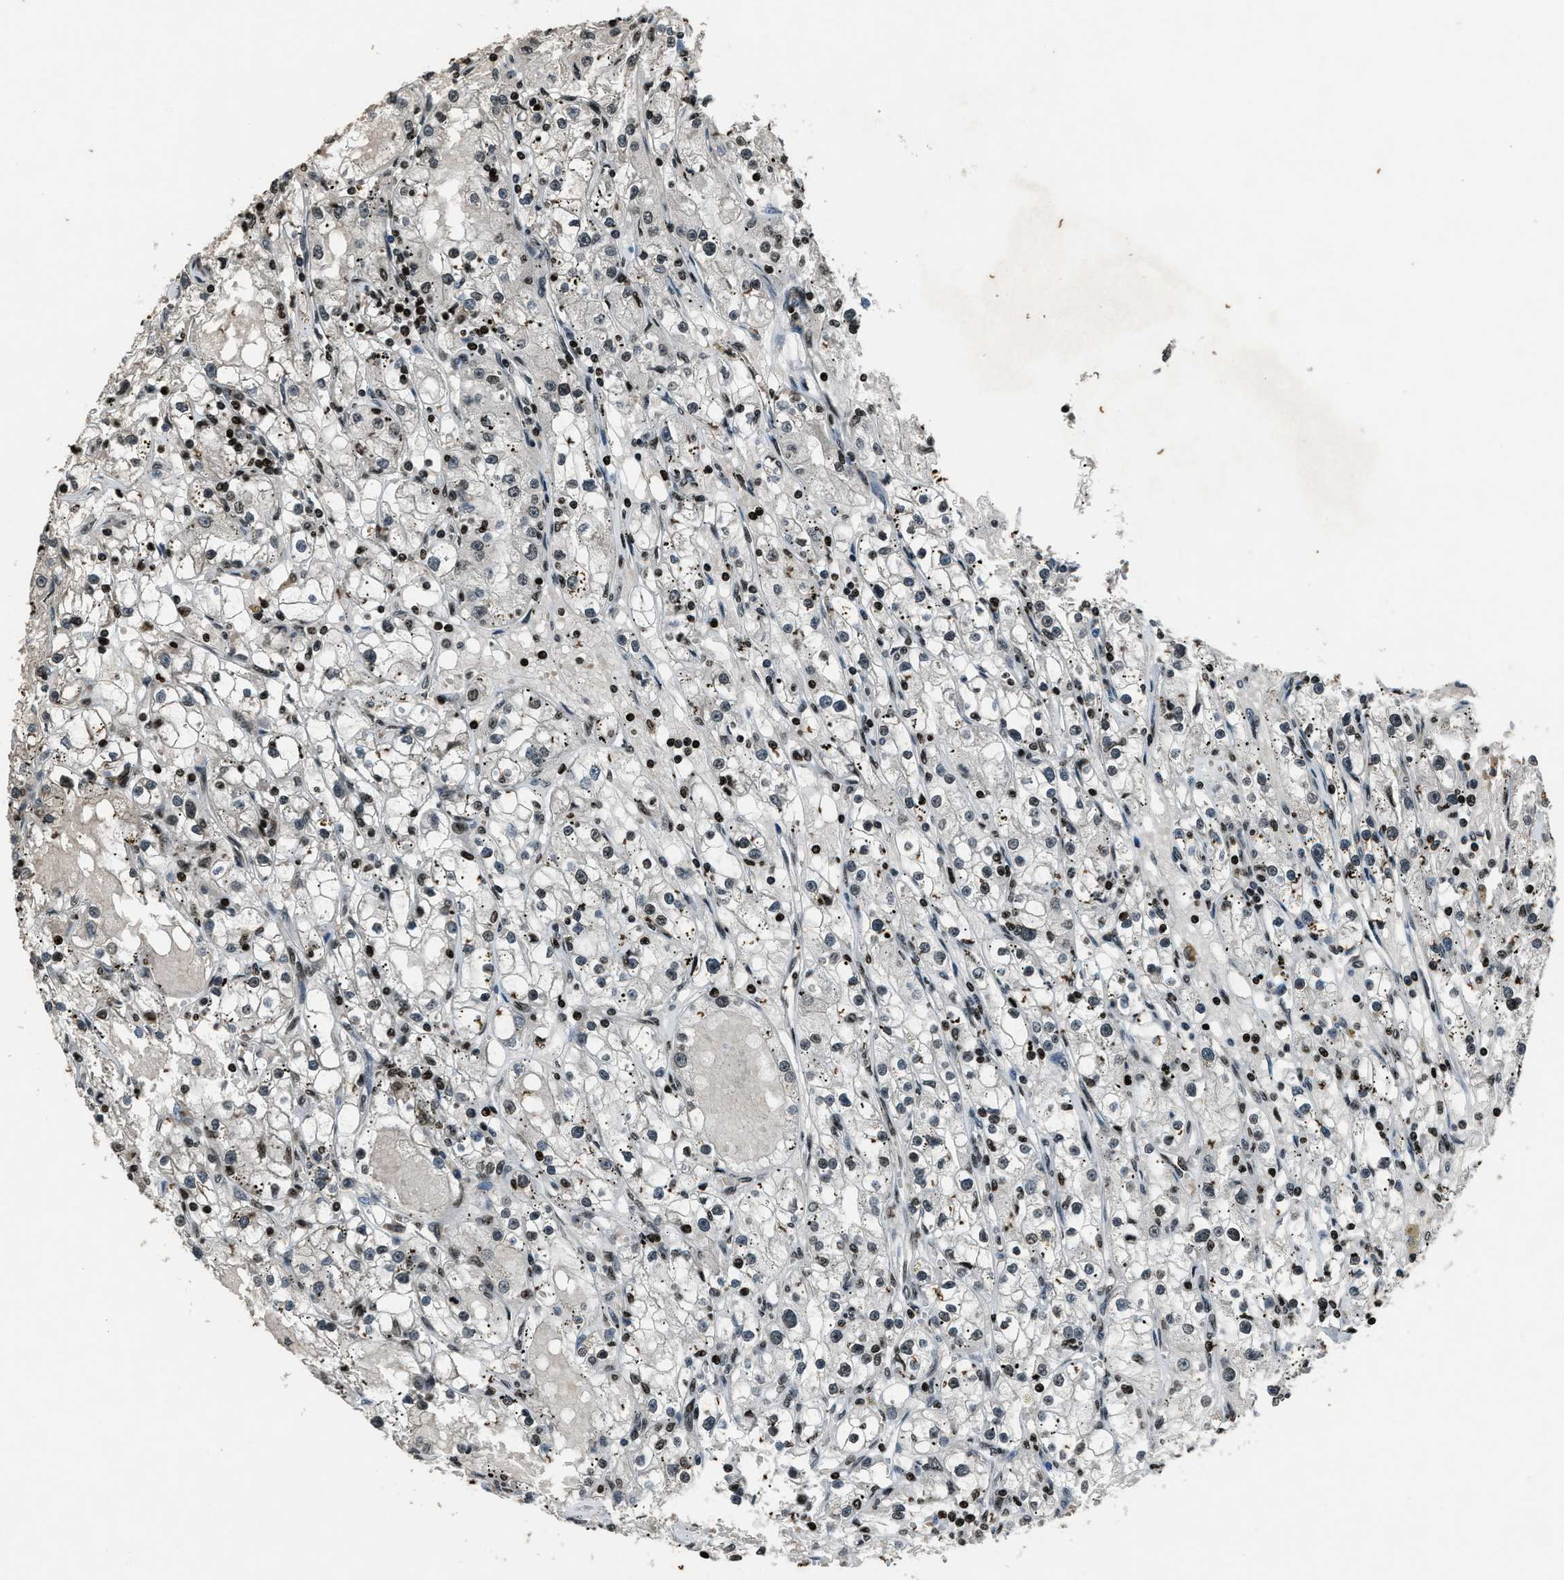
{"staining": {"intensity": "weak", "quantity": "<25%", "location": "nuclear"}, "tissue": "renal cancer", "cell_type": "Tumor cells", "image_type": "cancer", "snomed": [{"axis": "morphology", "description": "Adenocarcinoma, NOS"}, {"axis": "topography", "description": "Kidney"}], "caption": "Immunohistochemical staining of renal cancer displays no significant expression in tumor cells.", "gene": "H4C1", "patient": {"sex": "male", "age": 56}}